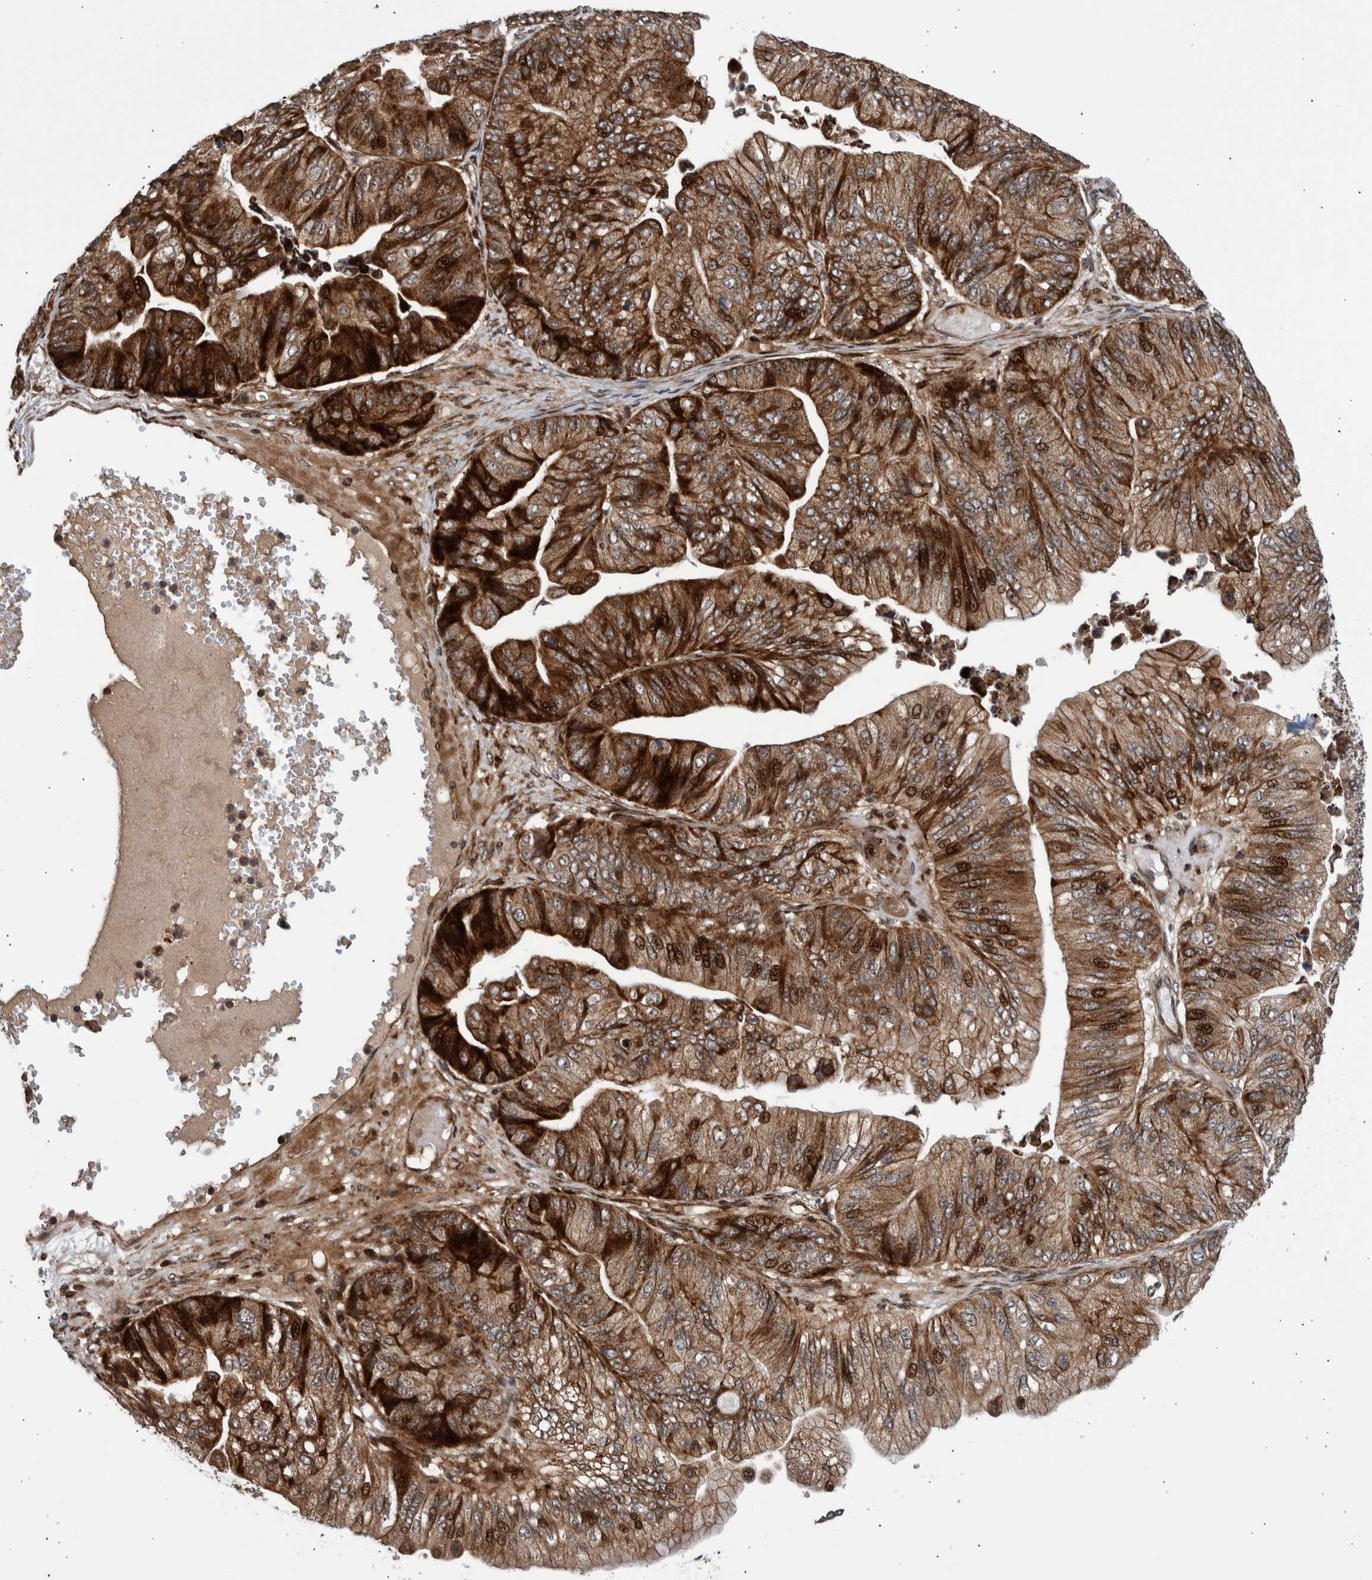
{"staining": {"intensity": "strong", "quantity": ">75%", "location": "cytoplasmic/membranous,nuclear"}, "tissue": "ovarian cancer", "cell_type": "Tumor cells", "image_type": "cancer", "snomed": [{"axis": "morphology", "description": "Cystadenocarcinoma, mucinous, NOS"}, {"axis": "topography", "description": "Ovary"}], "caption": "Immunohistochemical staining of human ovarian mucinous cystadenocarcinoma displays high levels of strong cytoplasmic/membranous and nuclear positivity in about >75% of tumor cells. The staining was performed using DAB, with brown indicating positive protein expression. Nuclei are stained blue with hematoxylin.", "gene": "SHISA6", "patient": {"sex": "female", "age": 61}}